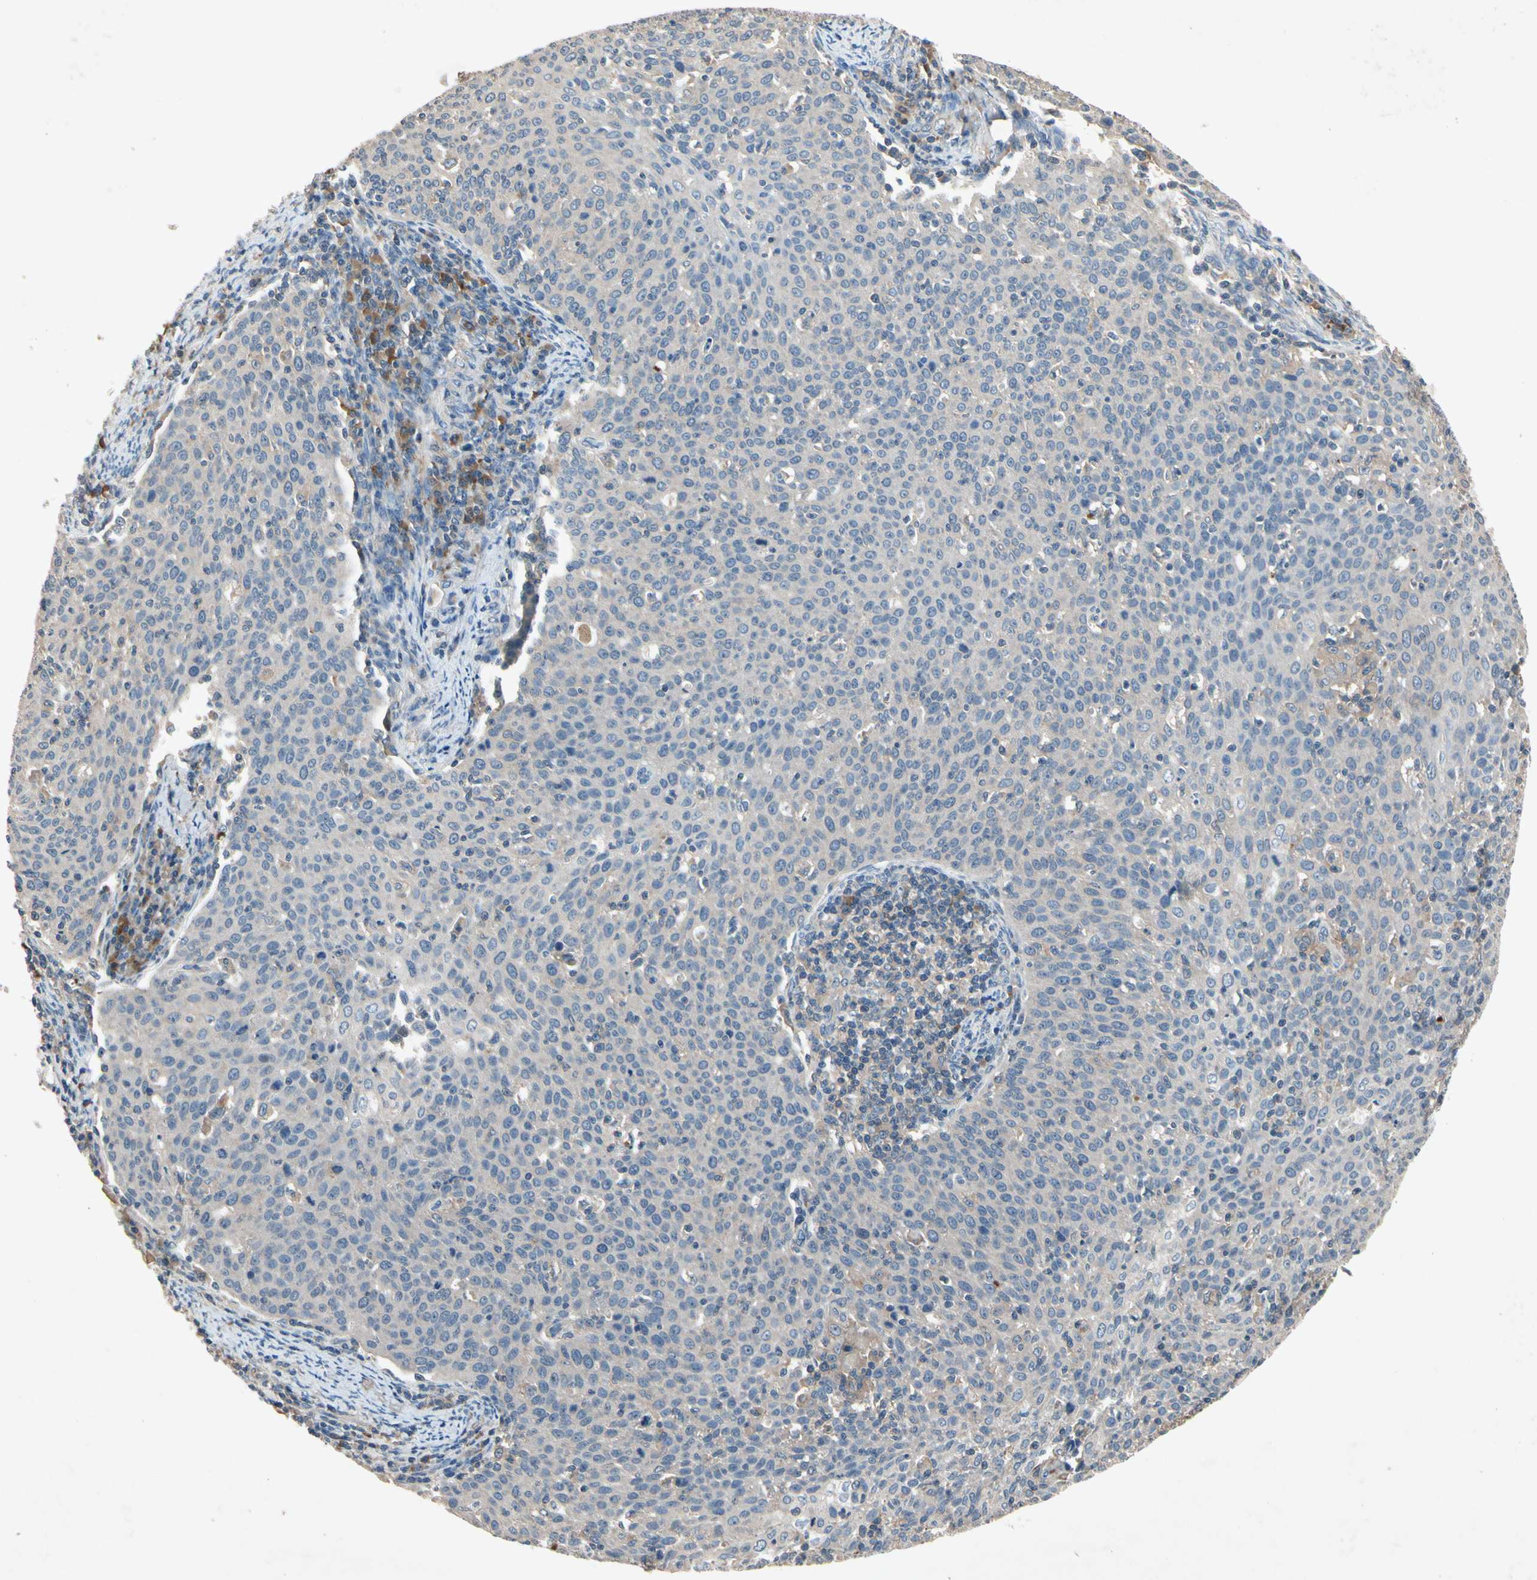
{"staining": {"intensity": "weak", "quantity": "25%-75%", "location": "cytoplasmic/membranous"}, "tissue": "cervical cancer", "cell_type": "Tumor cells", "image_type": "cancer", "snomed": [{"axis": "morphology", "description": "Squamous cell carcinoma, NOS"}, {"axis": "topography", "description": "Cervix"}], "caption": "Cervical squamous cell carcinoma stained with DAB (3,3'-diaminobenzidine) IHC exhibits low levels of weak cytoplasmic/membranous staining in about 25%-75% of tumor cells.", "gene": "IL1RL1", "patient": {"sex": "female", "age": 38}}